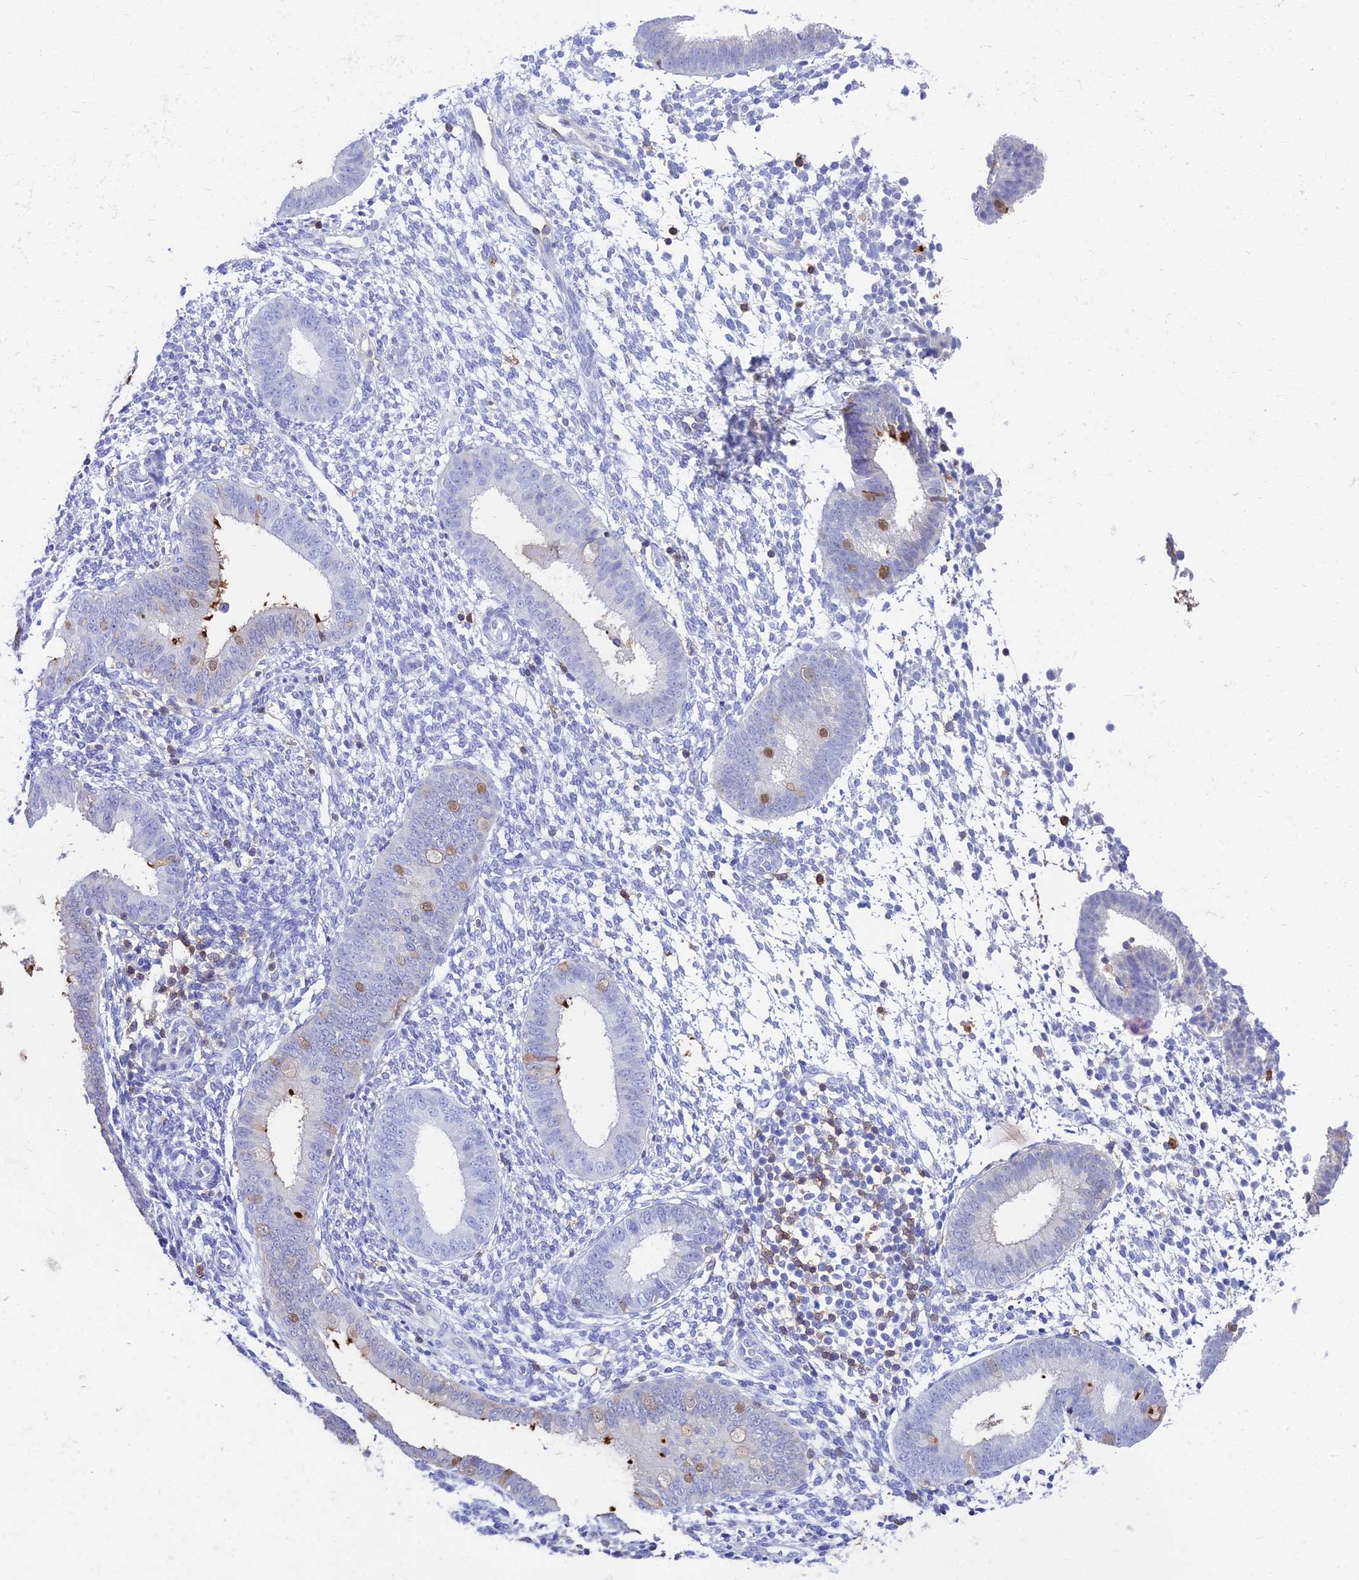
{"staining": {"intensity": "negative", "quantity": "none", "location": "none"}, "tissue": "endometrium", "cell_type": "Cells in endometrial stroma", "image_type": "normal", "snomed": [{"axis": "morphology", "description": "Normal tissue, NOS"}, {"axis": "topography", "description": "Uterus"}, {"axis": "topography", "description": "Endometrium"}], "caption": "Cells in endometrial stroma show no significant expression in normal endometrium. The staining is performed using DAB (3,3'-diaminobenzidine) brown chromogen with nuclei counter-stained in using hematoxylin.", "gene": "SREK1IP1", "patient": {"sex": "female", "age": 48}}